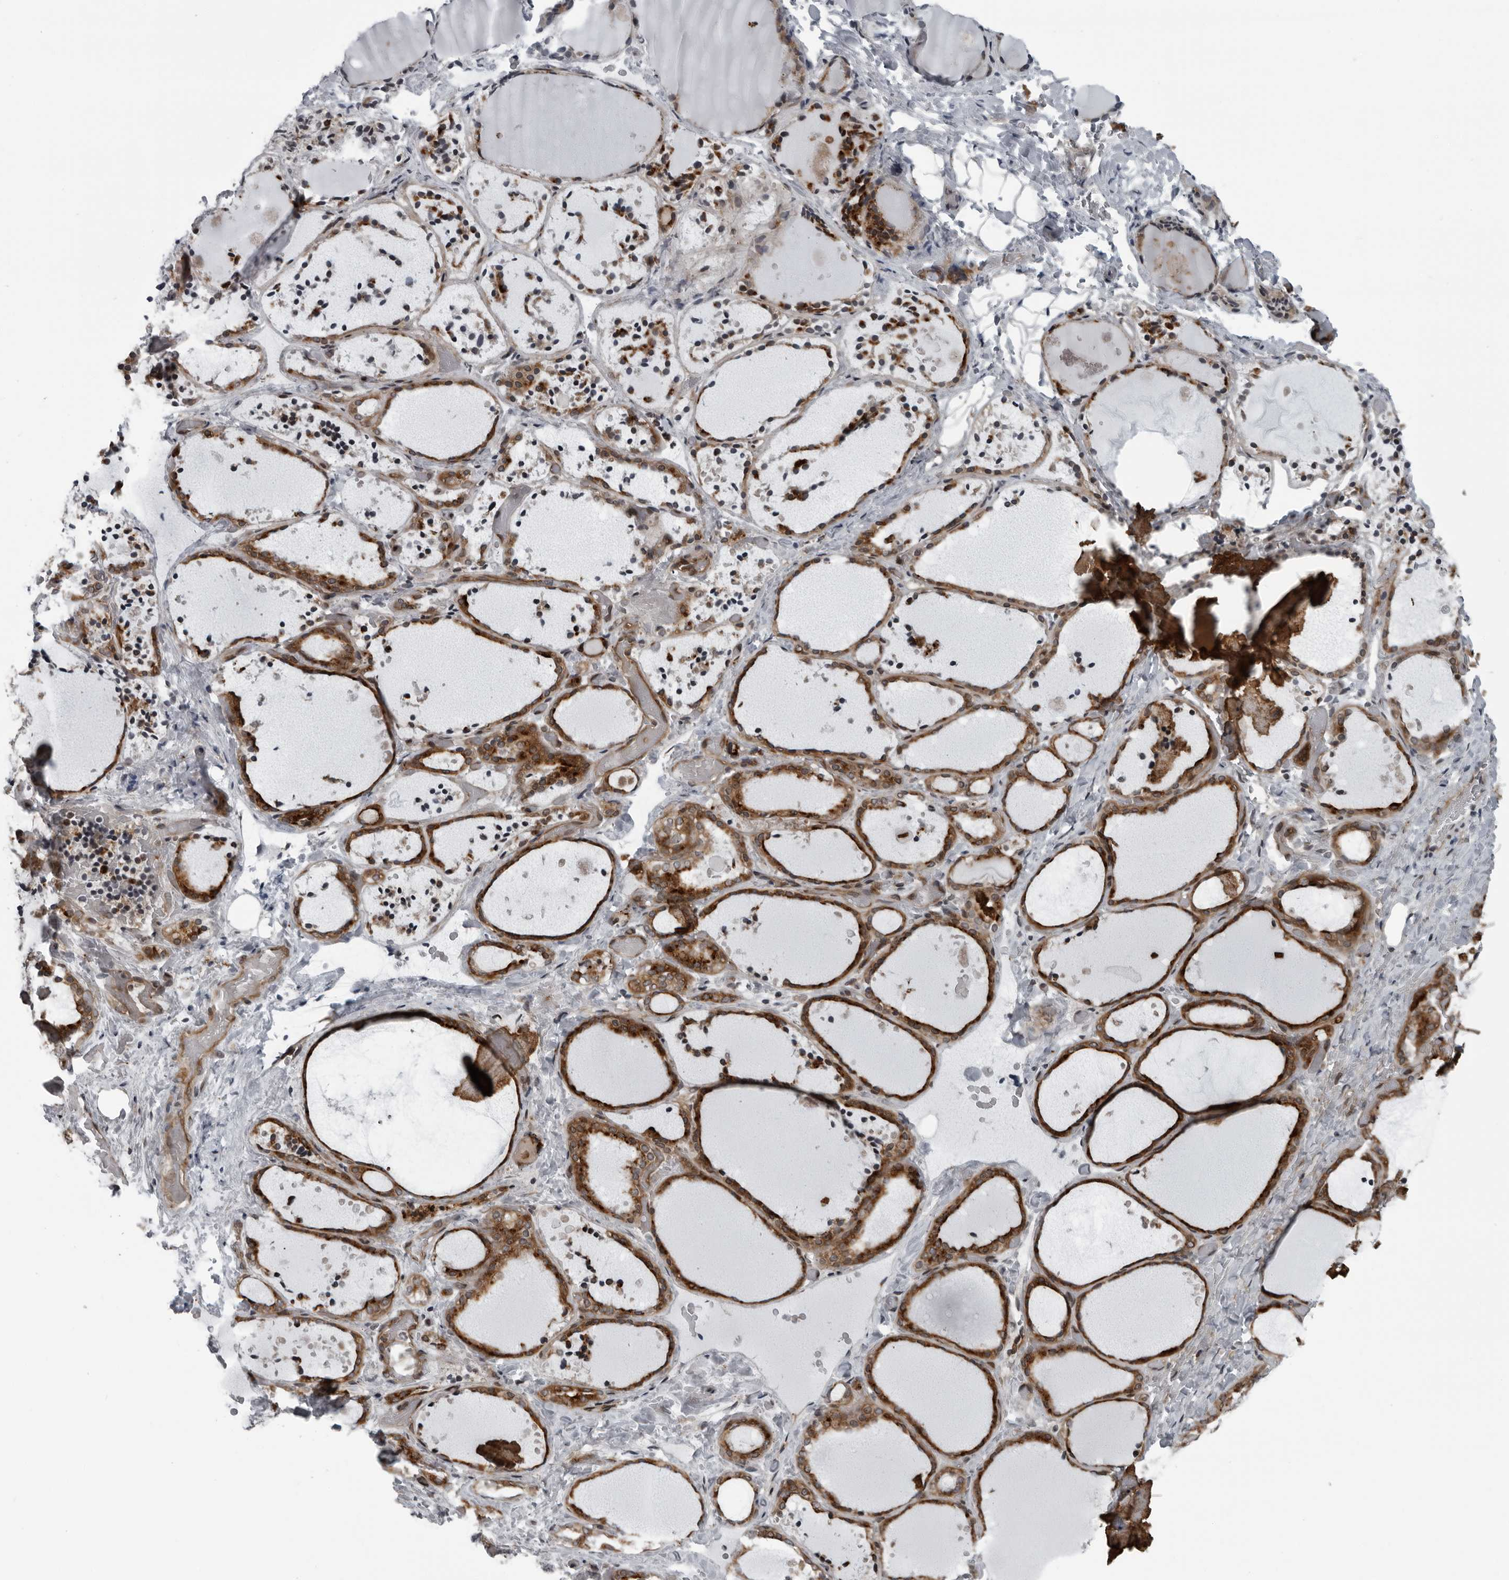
{"staining": {"intensity": "moderate", "quantity": ">75%", "location": "cytoplasmic/membranous"}, "tissue": "thyroid gland", "cell_type": "Glandular cells", "image_type": "normal", "snomed": [{"axis": "morphology", "description": "Normal tissue, NOS"}, {"axis": "topography", "description": "Thyroid gland"}], "caption": "Thyroid gland was stained to show a protein in brown. There is medium levels of moderate cytoplasmic/membranous staining in approximately >75% of glandular cells. Using DAB (3,3'-diaminobenzidine) (brown) and hematoxylin (blue) stains, captured at high magnification using brightfield microscopy.", "gene": "FAM102B", "patient": {"sex": "female", "age": 44}}